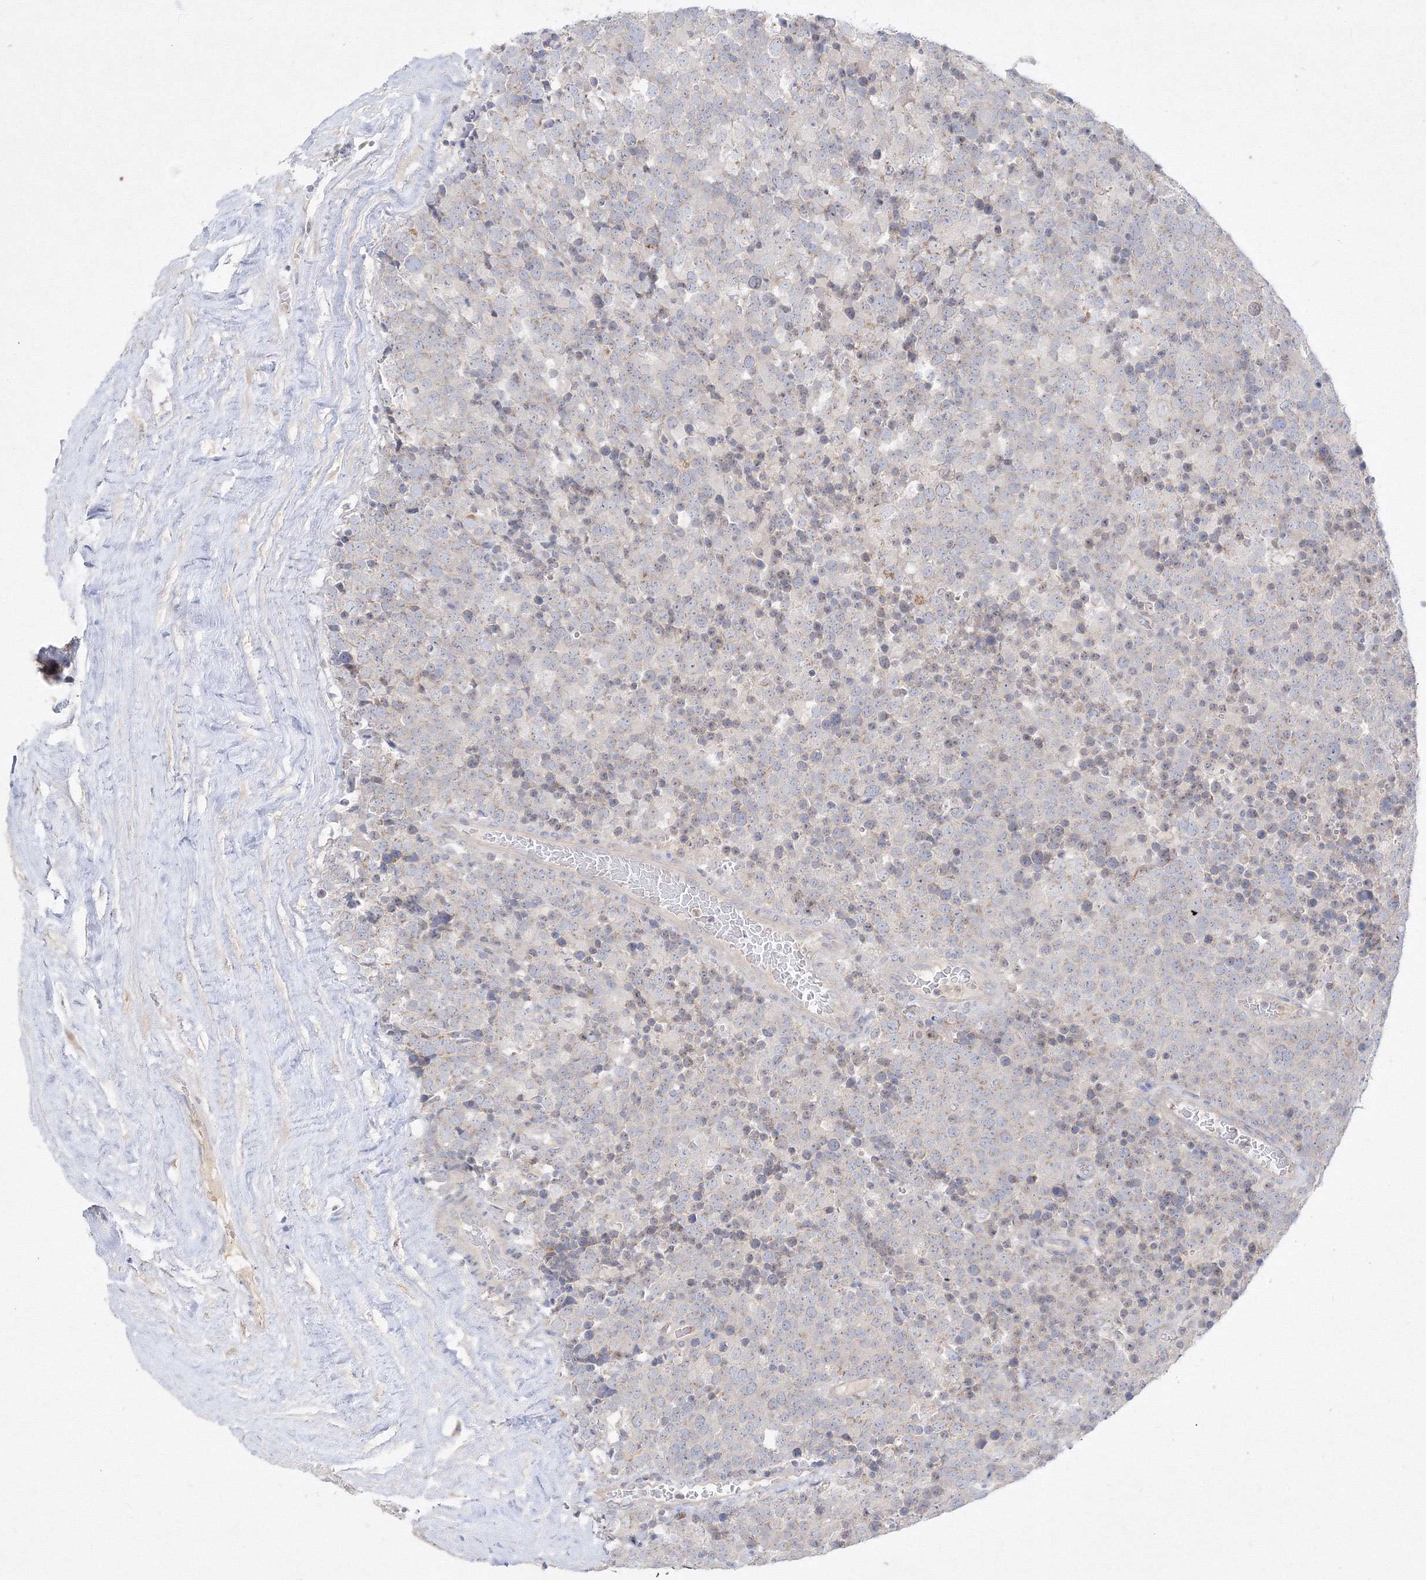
{"staining": {"intensity": "weak", "quantity": "<25%", "location": "cytoplasmic/membranous"}, "tissue": "testis cancer", "cell_type": "Tumor cells", "image_type": "cancer", "snomed": [{"axis": "morphology", "description": "Seminoma, NOS"}, {"axis": "topography", "description": "Testis"}], "caption": "Immunohistochemistry photomicrograph of neoplastic tissue: human seminoma (testis) stained with DAB reveals no significant protein staining in tumor cells.", "gene": "FBXL8", "patient": {"sex": "male", "age": 71}}